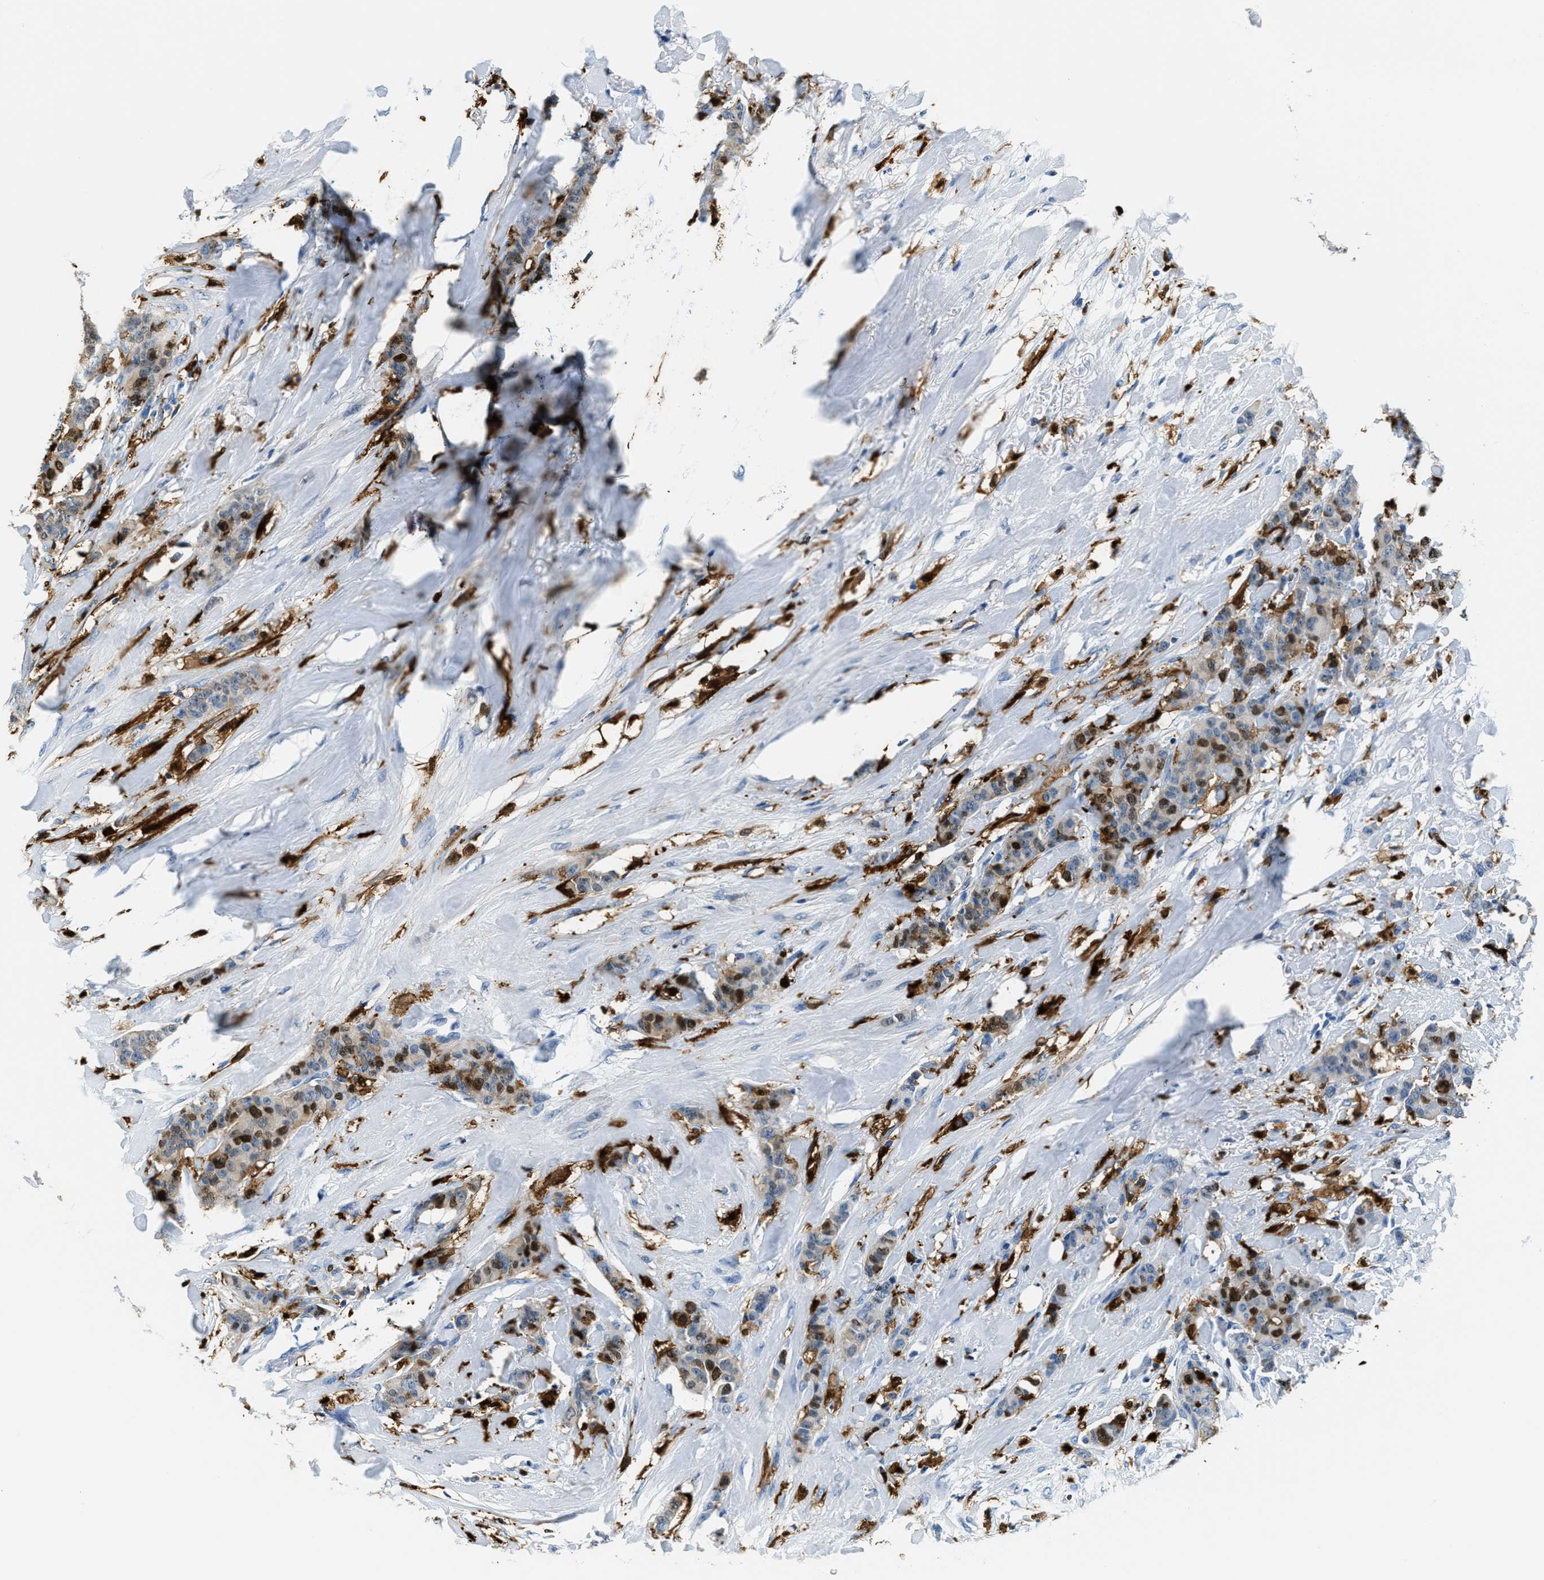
{"staining": {"intensity": "weak", "quantity": "25%-75%", "location": "cytoplasmic/membranous,nuclear"}, "tissue": "breast cancer", "cell_type": "Tumor cells", "image_type": "cancer", "snomed": [{"axis": "morphology", "description": "Normal tissue, NOS"}, {"axis": "morphology", "description": "Duct carcinoma"}, {"axis": "topography", "description": "Breast"}], "caption": "Weak cytoplasmic/membranous and nuclear expression for a protein is identified in about 25%-75% of tumor cells of breast cancer using immunohistochemistry.", "gene": "CAPG", "patient": {"sex": "female", "age": 40}}